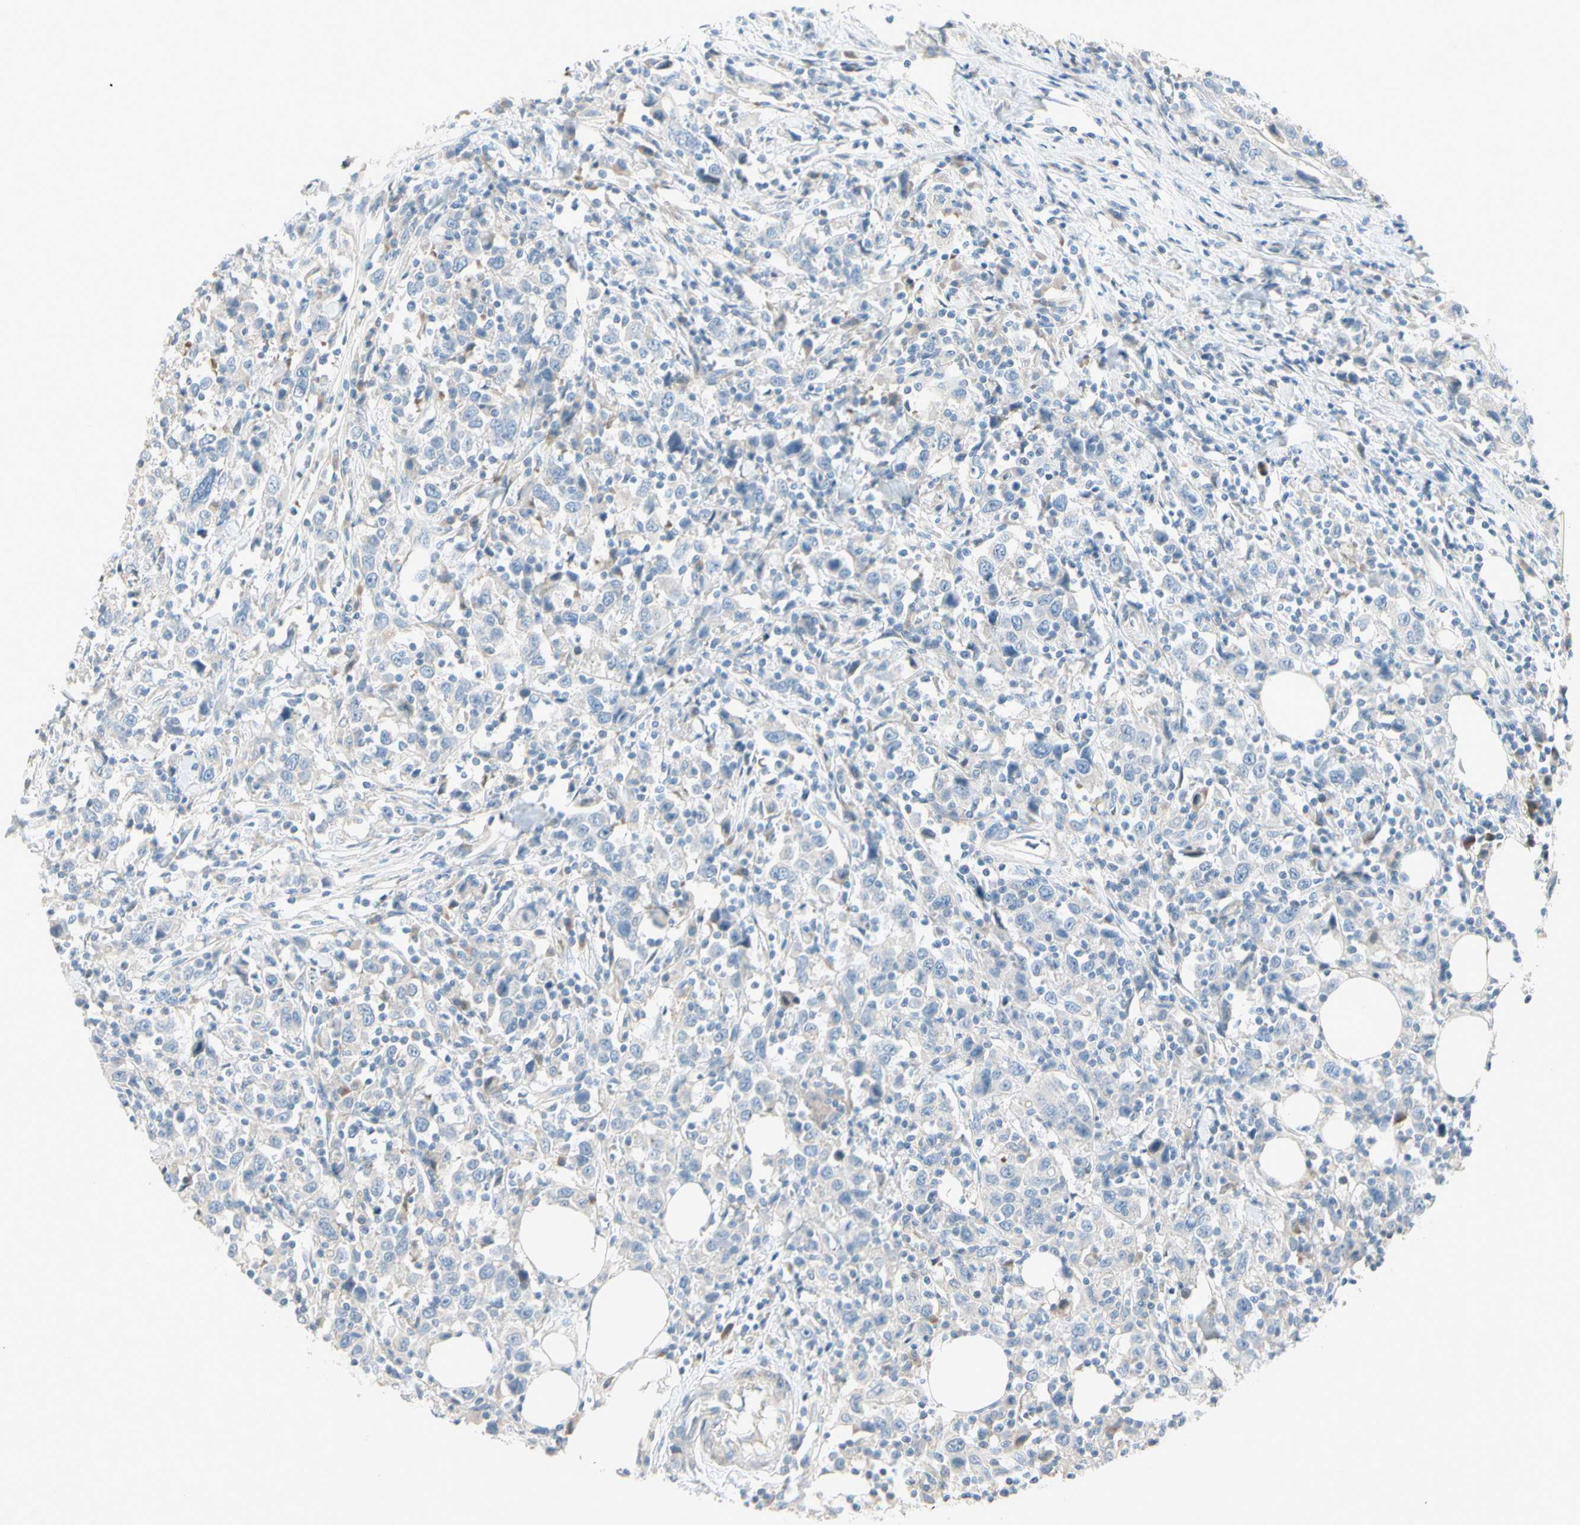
{"staining": {"intensity": "negative", "quantity": "none", "location": "none"}, "tissue": "urothelial cancer", "cell_type": "Tumor cells", "image_type": "cancer", "snomed": [{"axis": "morphology", "description": "Urothelial carcinoma, High grade"}, {"axis": "topography", "description": "Urinary bladder"}], "caption": "Photomicrograph shows no significant protein expression in tumor cells of urothelial carcinoma (high-grade).", "gene": "CYP2E1", "patient": {"sex": "male", "age": 61}}